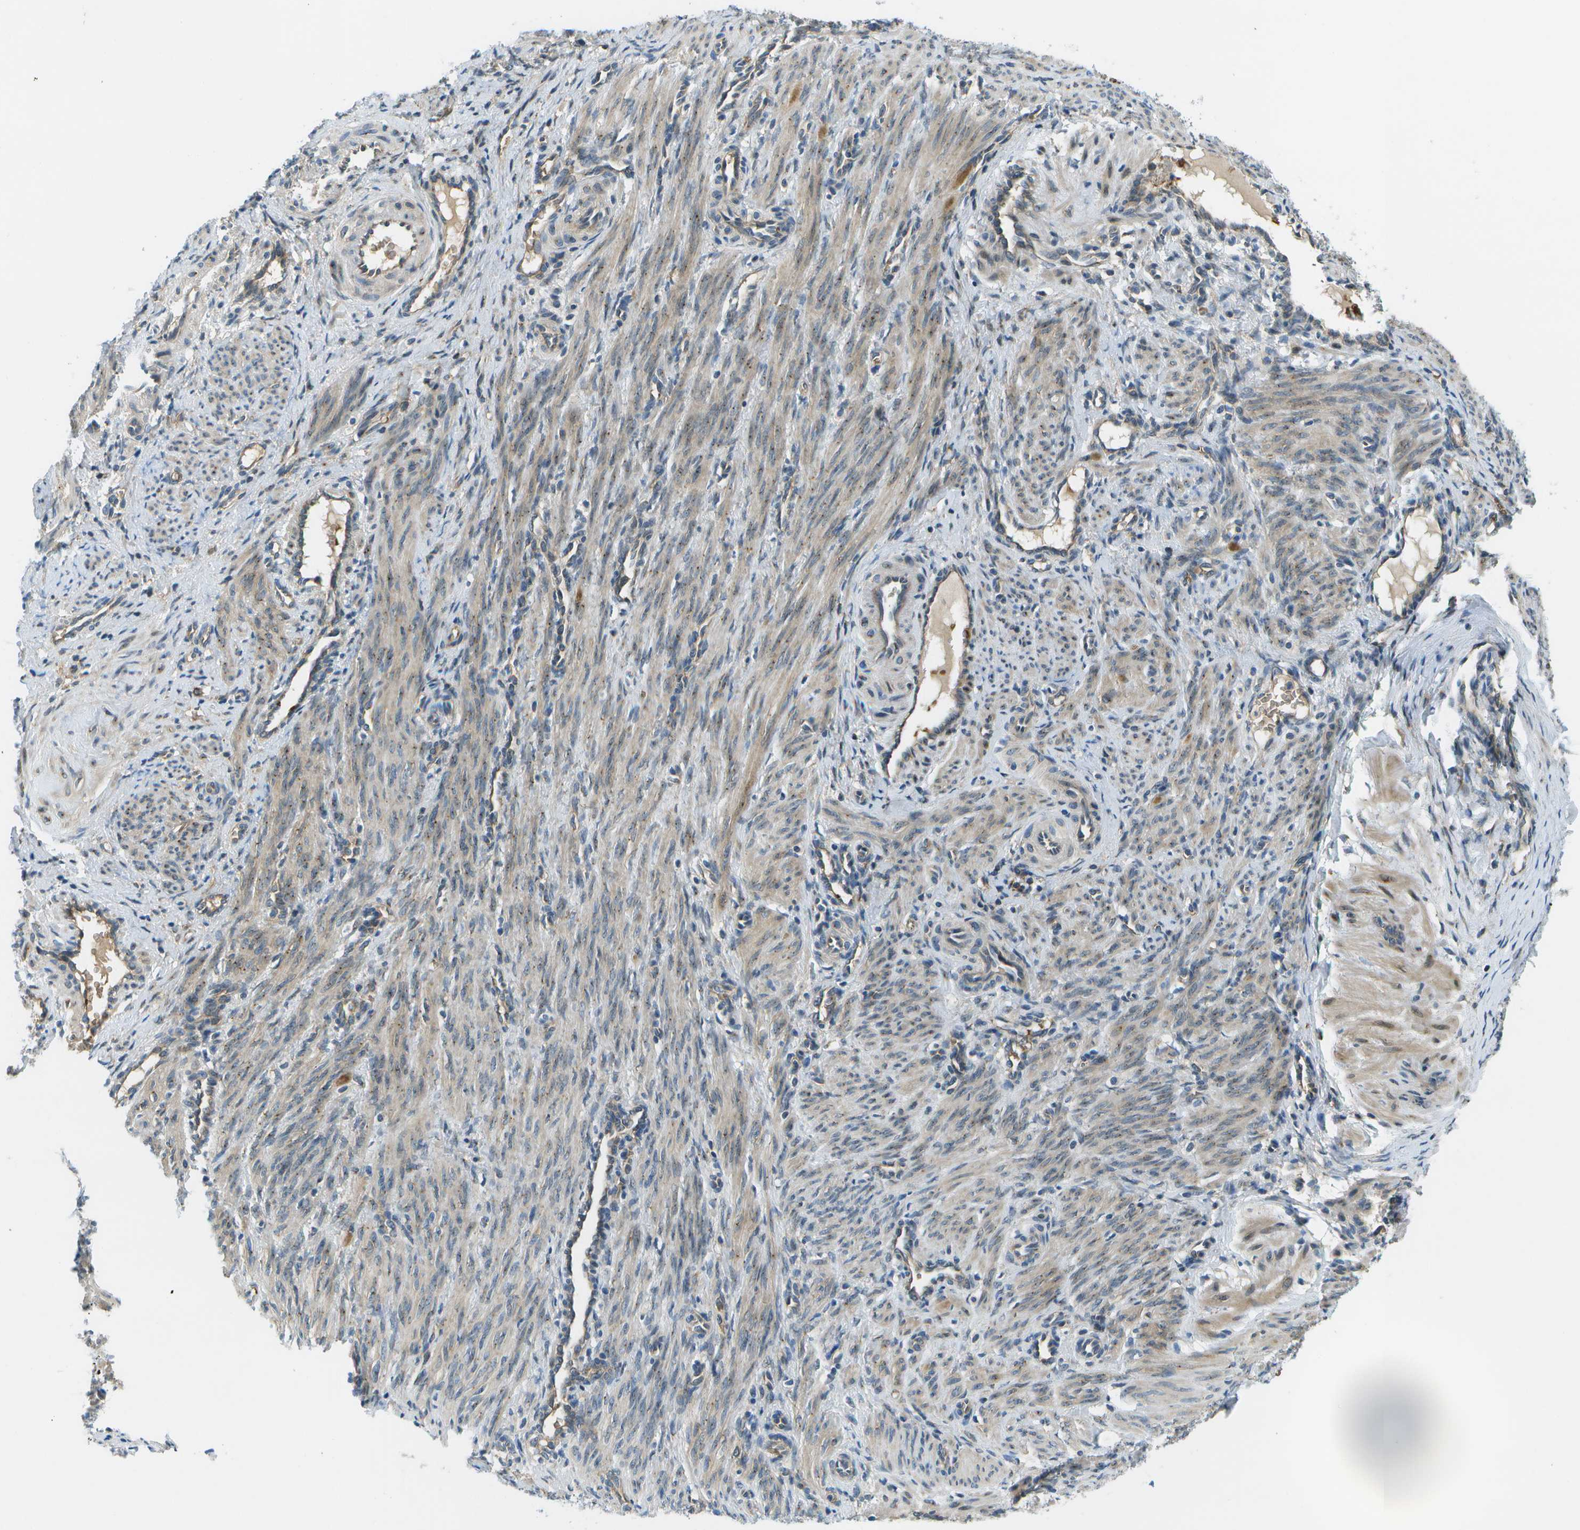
{"staining": {"intensity": "moderate", "quantity": ">75%", "location": "cytoplasmic/membranous"}, "tissue": "smooth muscle", "cell_type": "Smooth muscle cells", "image_type": "normal", "snomed": [{"axis": "morphology", "description": "Normal tissue, NOS"}, {"axis": "topography", "description": "Endometrium"}], "caption": "DAB (3,3'-diaminobenzidine) immunohistochemical staining of unremarkable human smooth muscle reveals moderate cytoplasmic/membranous protein positivity in about >75% of smooth muscle cells. The staining was performed using DAB, with brown indicating positive protein expression. Nuclei are stained blue with hematoxylin.", "gene": "CTIF", "patient": {"sex": "female", "age": 33}}